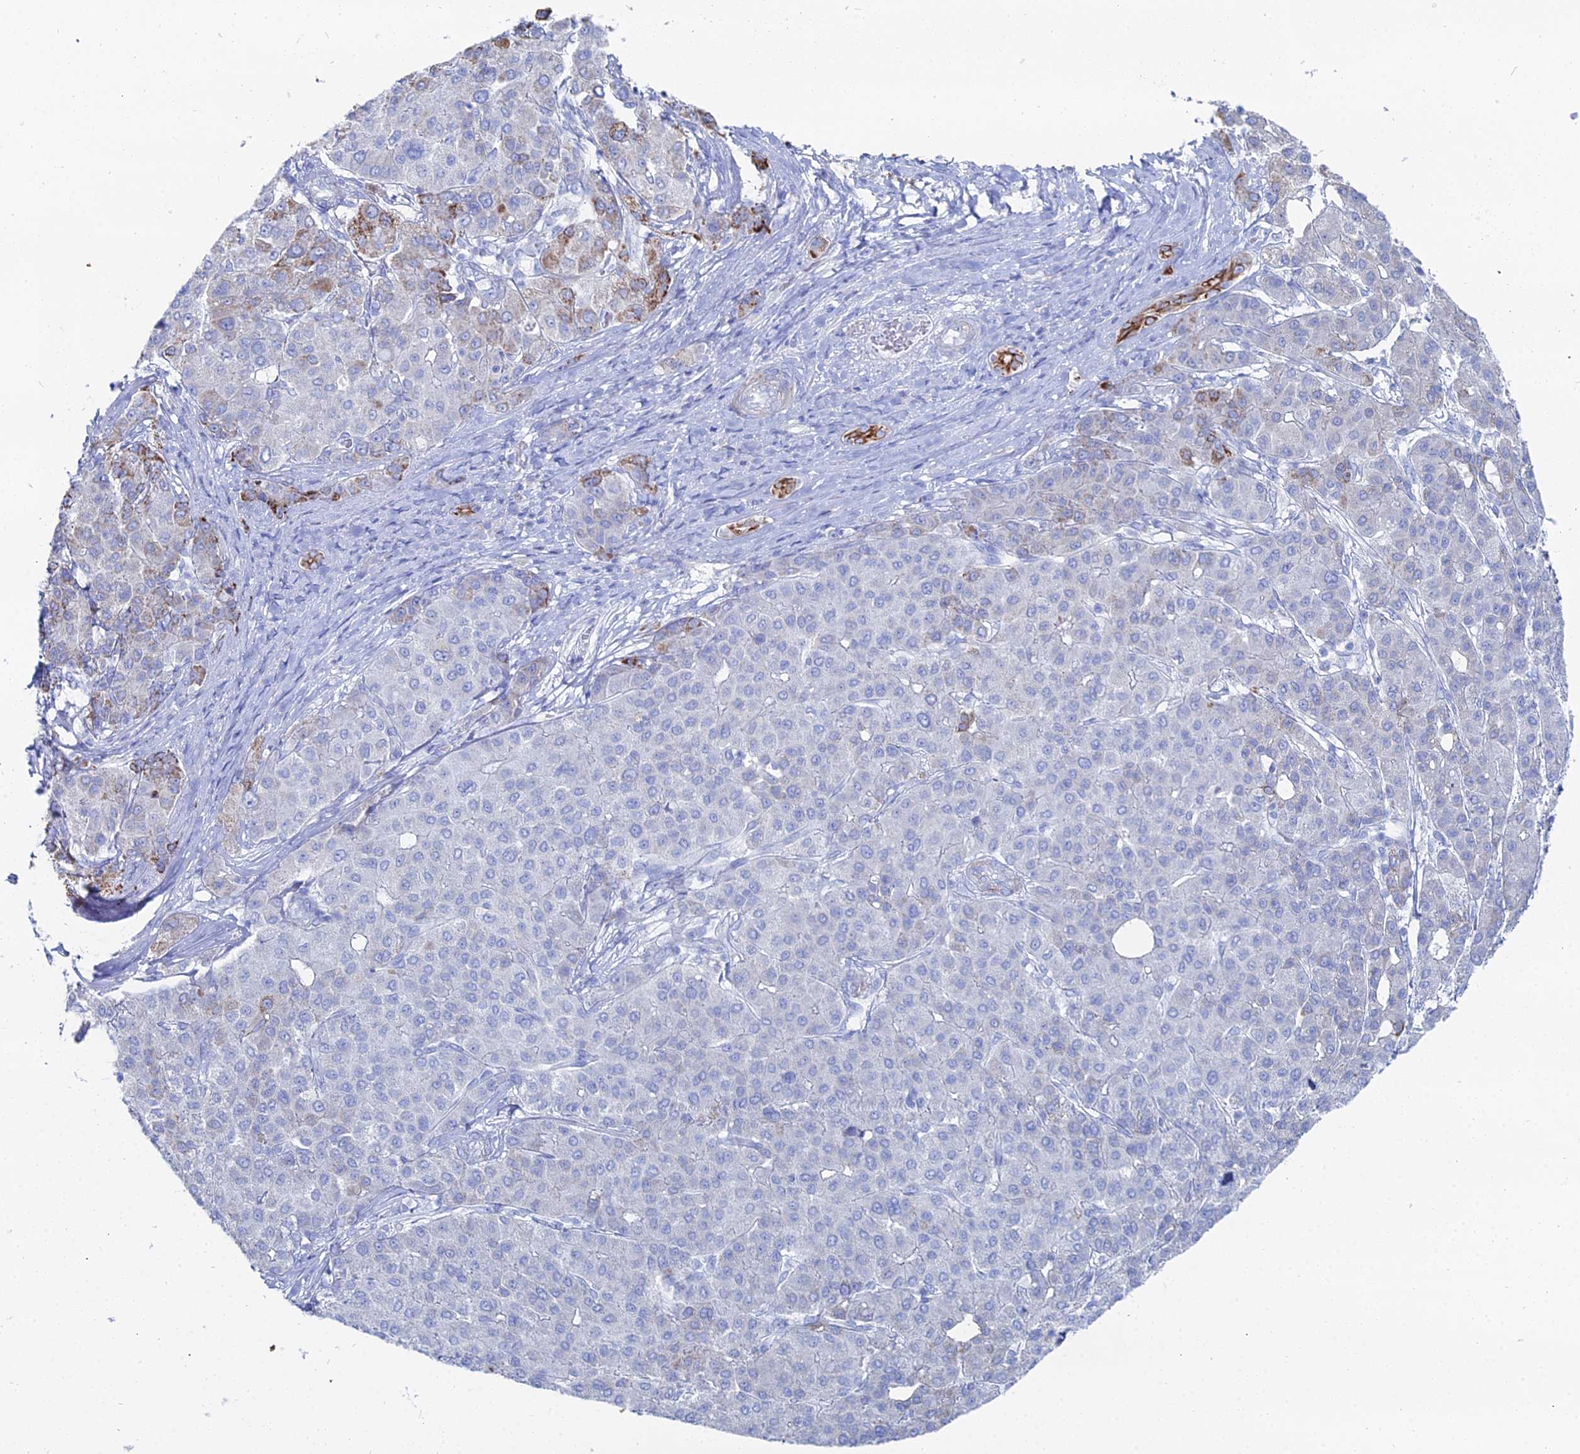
{"staining": {"intensity": "strong", "quantity": "<25%", "location": "cytoplasmic/membranous"}, "tissue": "liver cancer", "cell_type": "Tumor cells", "image_type": "cancer", "snomed": [{"axis": "morphology", "description": "Carcinoma, Hepatocellular, NOS"}, {"axis": "topography", "description": "Liver"}], "caption": "High-power microscopy captured an immunohistochemistry micrograph of liver hepatocellular carcinoma, revealing strong cytoplasmic/membranous staining in about <25% of tumor cells.", "gene": "DHX34", "patient": {"sex": "male", "age": 65}}